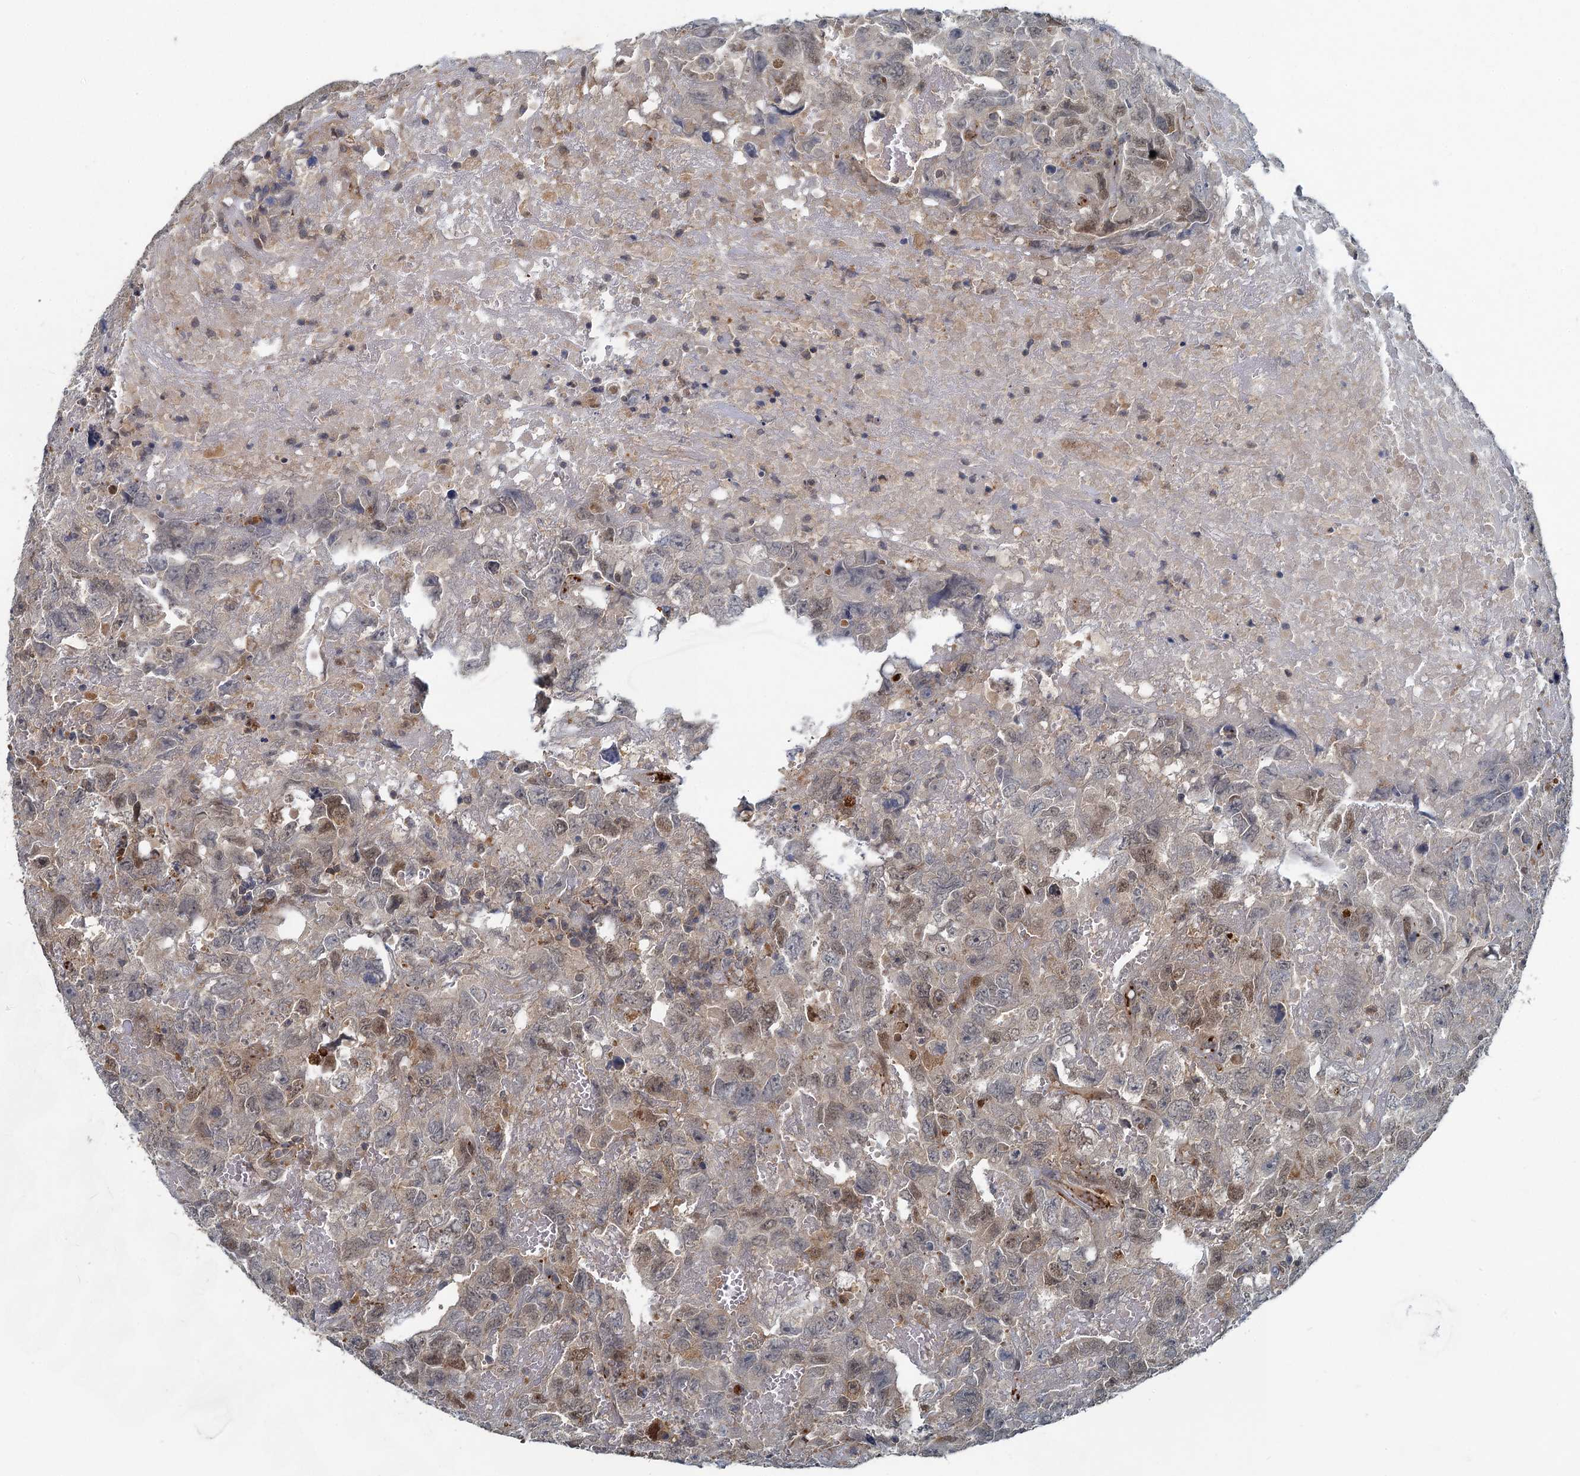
{"staining": {"intensity": "moderate", "quantity": "<25%", "location": "cytoplasmic/membranous,nuclear"}, "tissue": "testis cancer", "cell_type": "Tumor cells", "image_type": "cancer", "snomed": [{"axis": "morphology", "description": "Carcinoma, Embryonal, NOS"}, {"axis": "topography", "description": "Testis"}], "caption": "Immunohistochemical staining of human testis cancer (embryonal carcinoma) demonstrates low levels of moderate cytoplasmic/membranous and nuclear staining in approximately <25% of tumor cells.", "gene": "GCLM", "patient": {"sex": "male", "age": 45}}